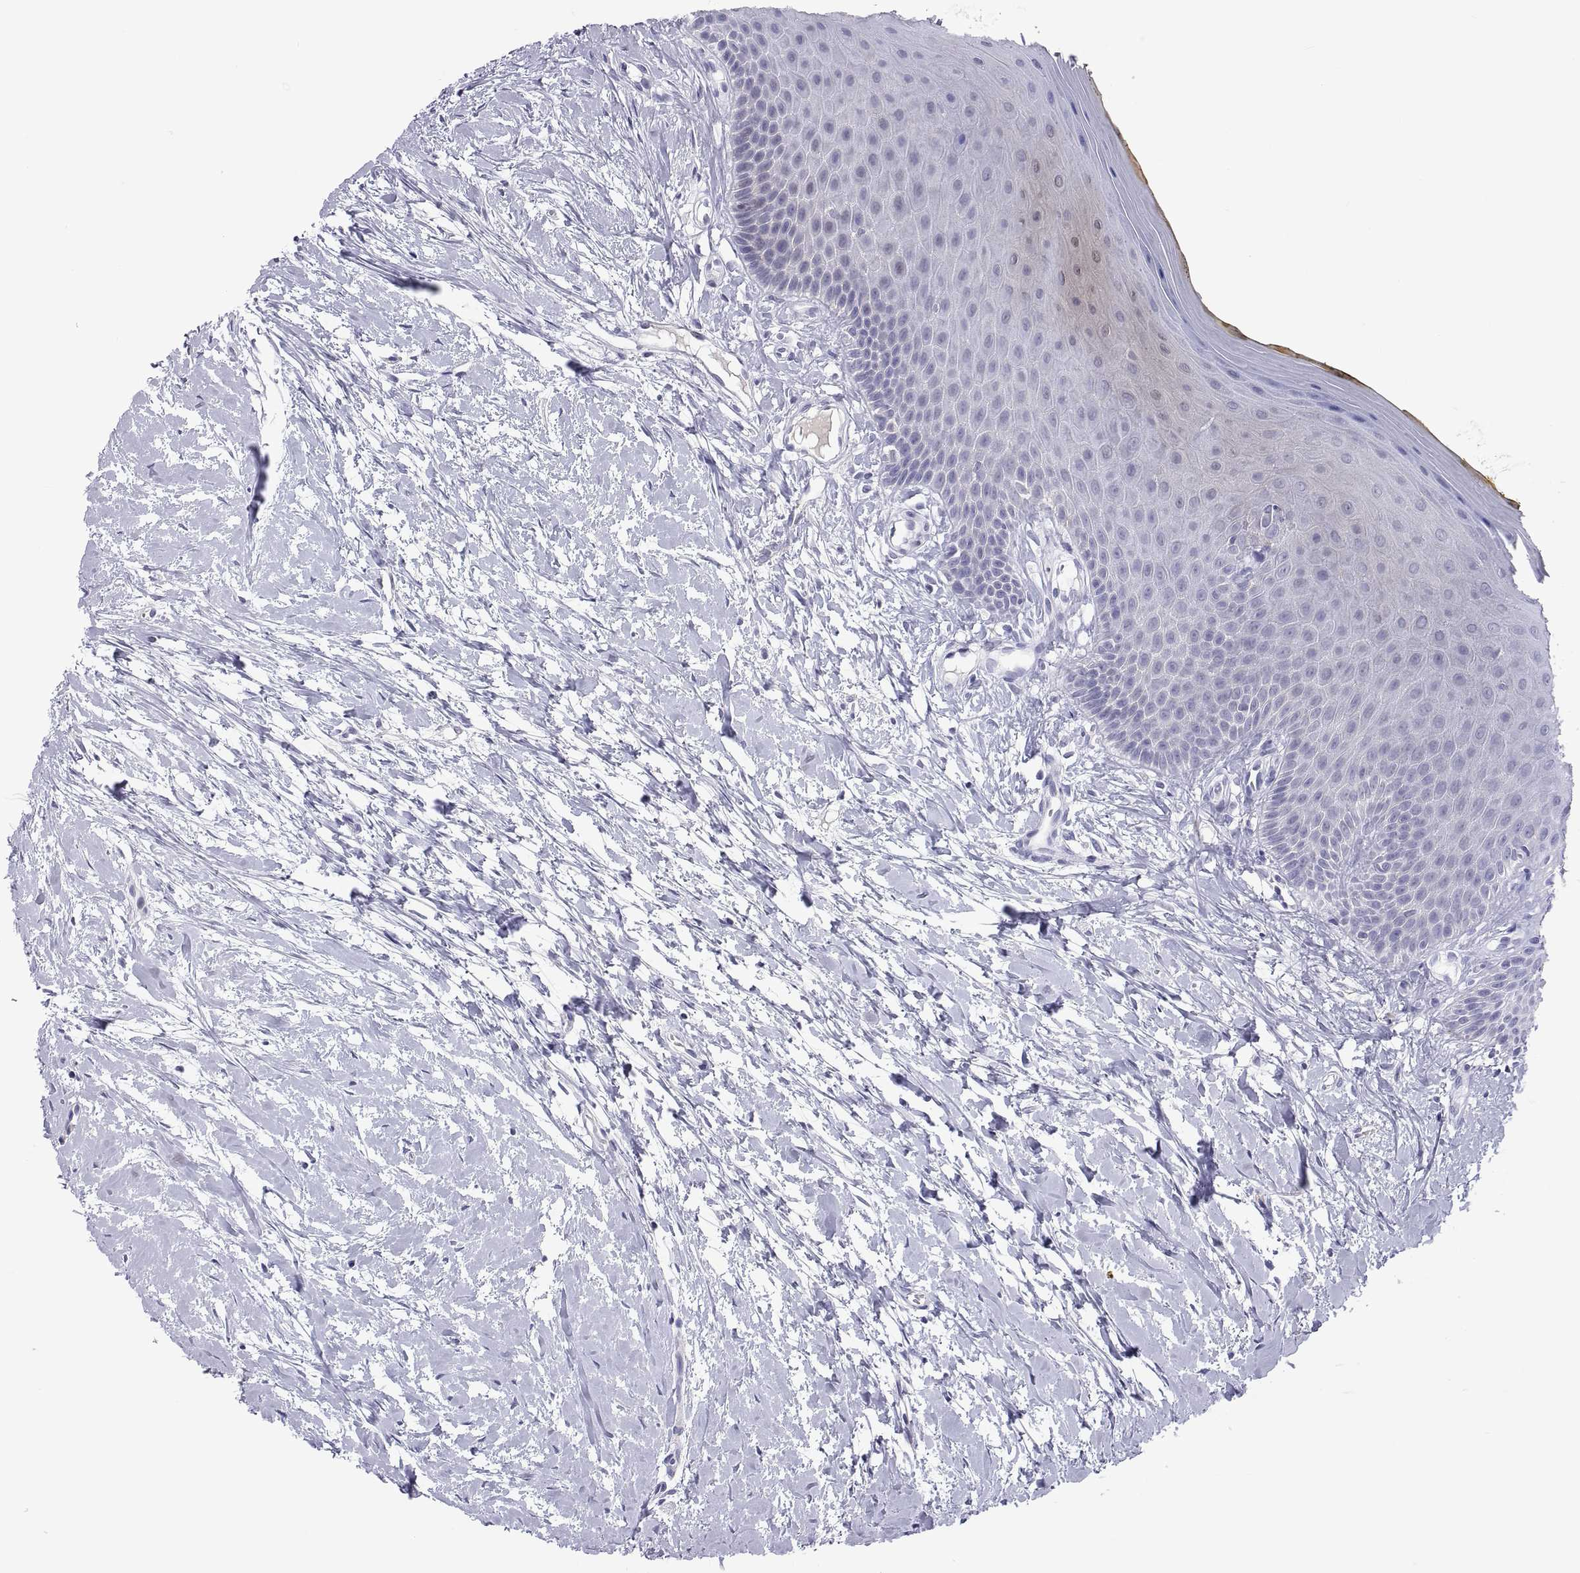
{"staining": {"intensity": "negative", "quantity": "none", "location": "none"}, "tissue": "oral mucosa", "cell_type": "Squamous epithelial cells", "image_type": "normal", "snomed": [{"axis": "morphology", "description": "Normal tissue, NOS"}, {"axis": "topography", "description": "Oral tissue"}], "caption": "A high-resolution photomicrograph shows IHC staining of benign oral mucosa, which displays no significant staining in squamous epithelial cells.", "gene": "CHCT1", "patient": {"sex": "female", "age": 43}}